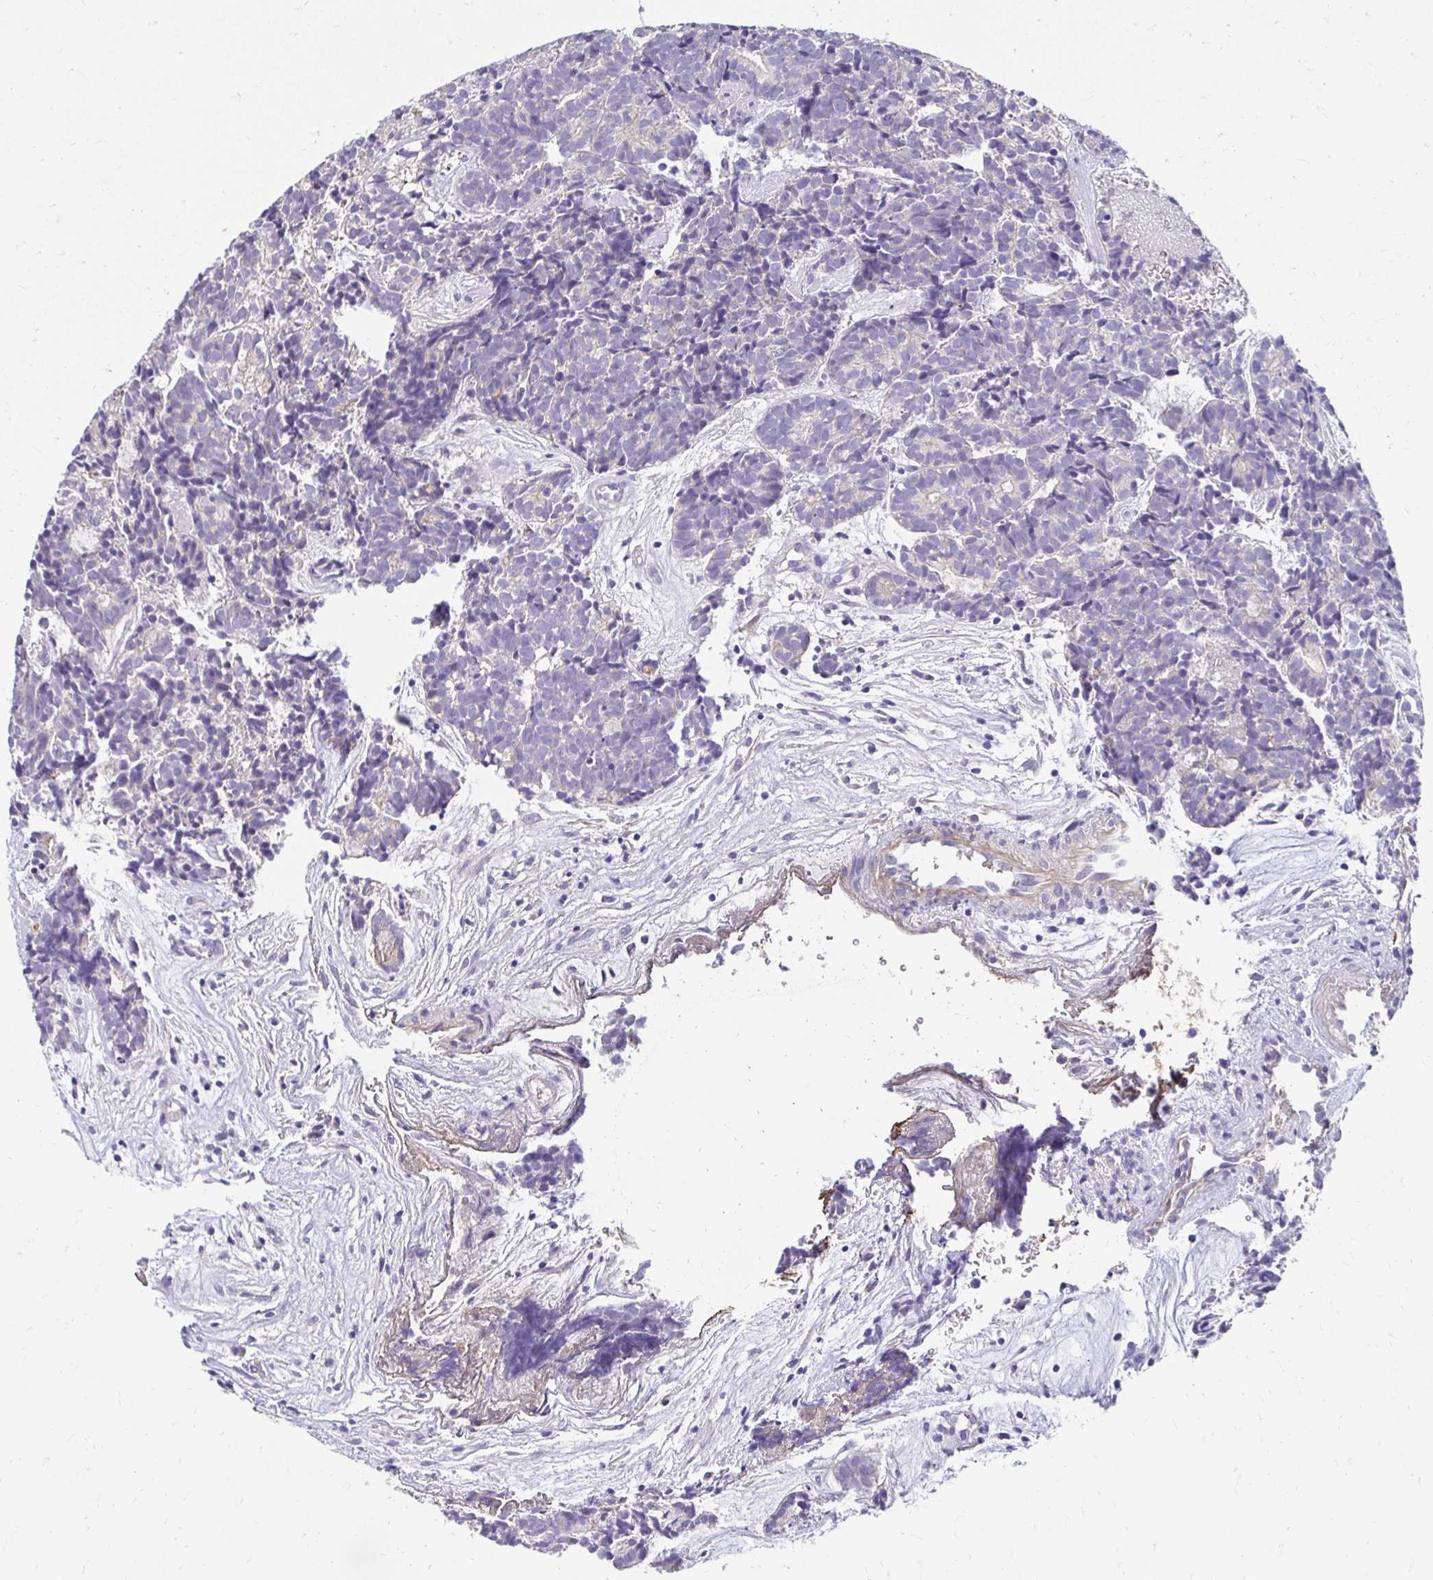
{"staining": {"intensity": "negative", "quantity": "none", "location": "none"}, "tissue": "head and neck cancer", "cell_type": "Tumor cells", "image_type": "cancer", "snomed": [{"axis": "morphology", "description": "Adenocarcinoma, NOS"}, {"axis": "topography", "description": "Head-Neck"}], "caption": "The image shows no significant staining in tumor cells of adenocarcinoma (head and neck).", "gene": "AKAP6", "patient": {"sex": "female", "age": 81}}